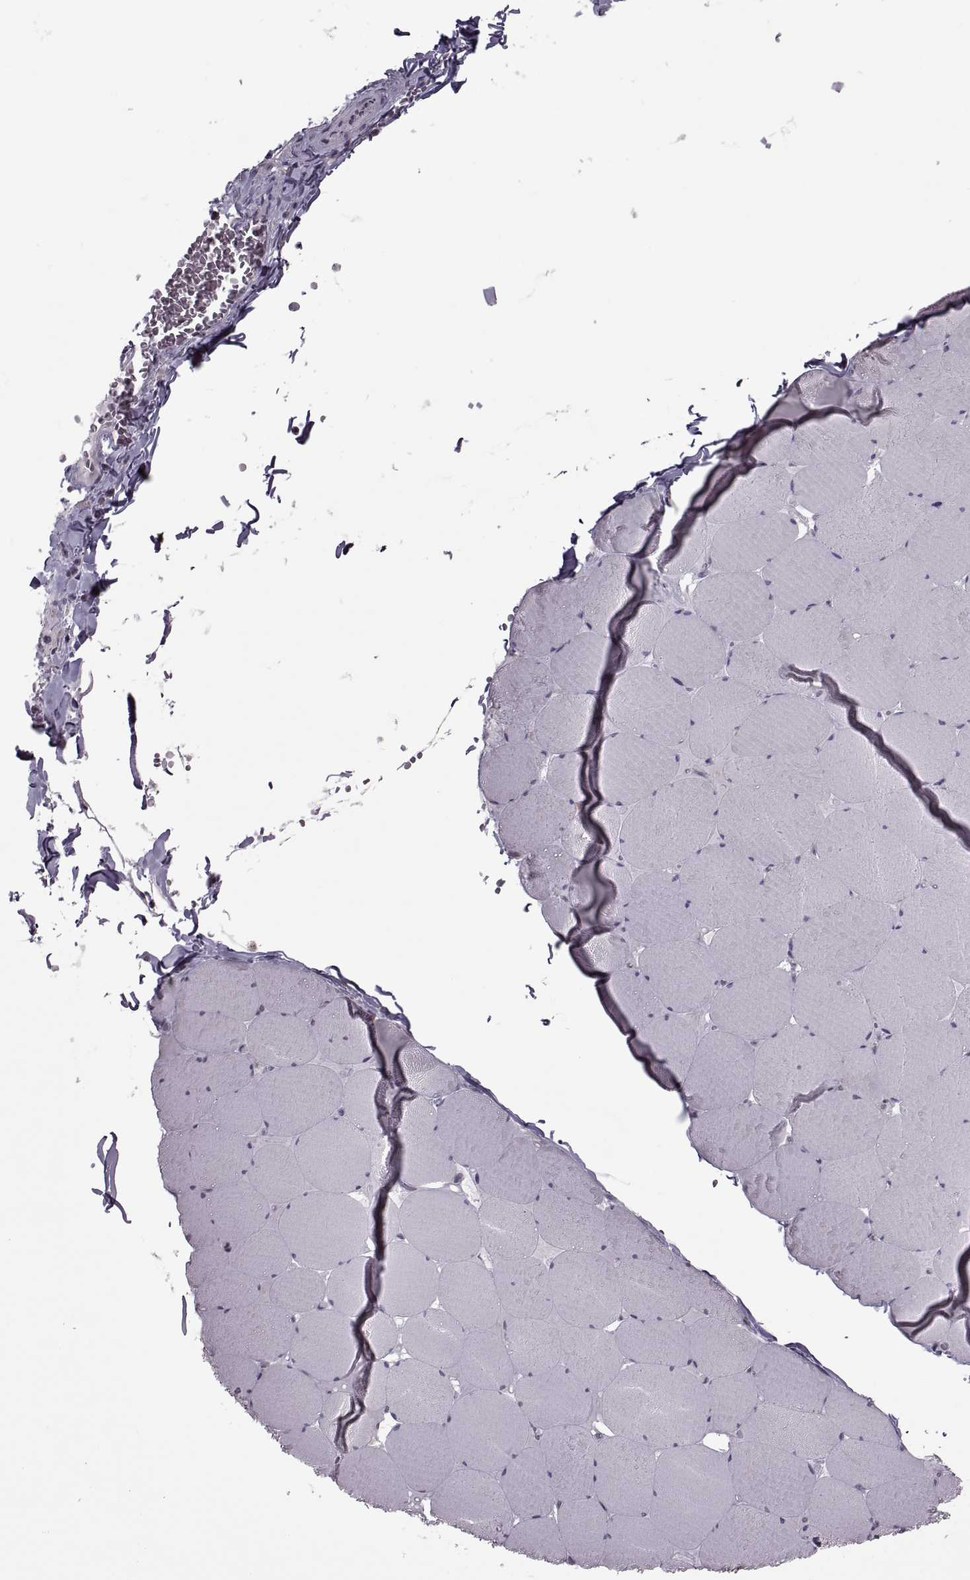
{"staining": {"intensity": "negative", "quantity": "none", "location": "none"}, "tissue": "skeletal muscle", "cell_type": "Myocytes", "image_type": "normal", "snomed": [{"axis": "morphology", "description": "Normal tissue, NOS"}, {"axis": "morphology", "description": "Malignant melanoma, Metastatic site"}, {"axis": "topography", "description": "Skeletal muscle"}], "caption": "Skeletal muscle was stained to show a protein in brown. There is no significant positivity in myocytes. (DAB IHC with hematoxylin counter stain).", "gene": "PABPC1", "patient": {"sex": "male", "age": 50}}